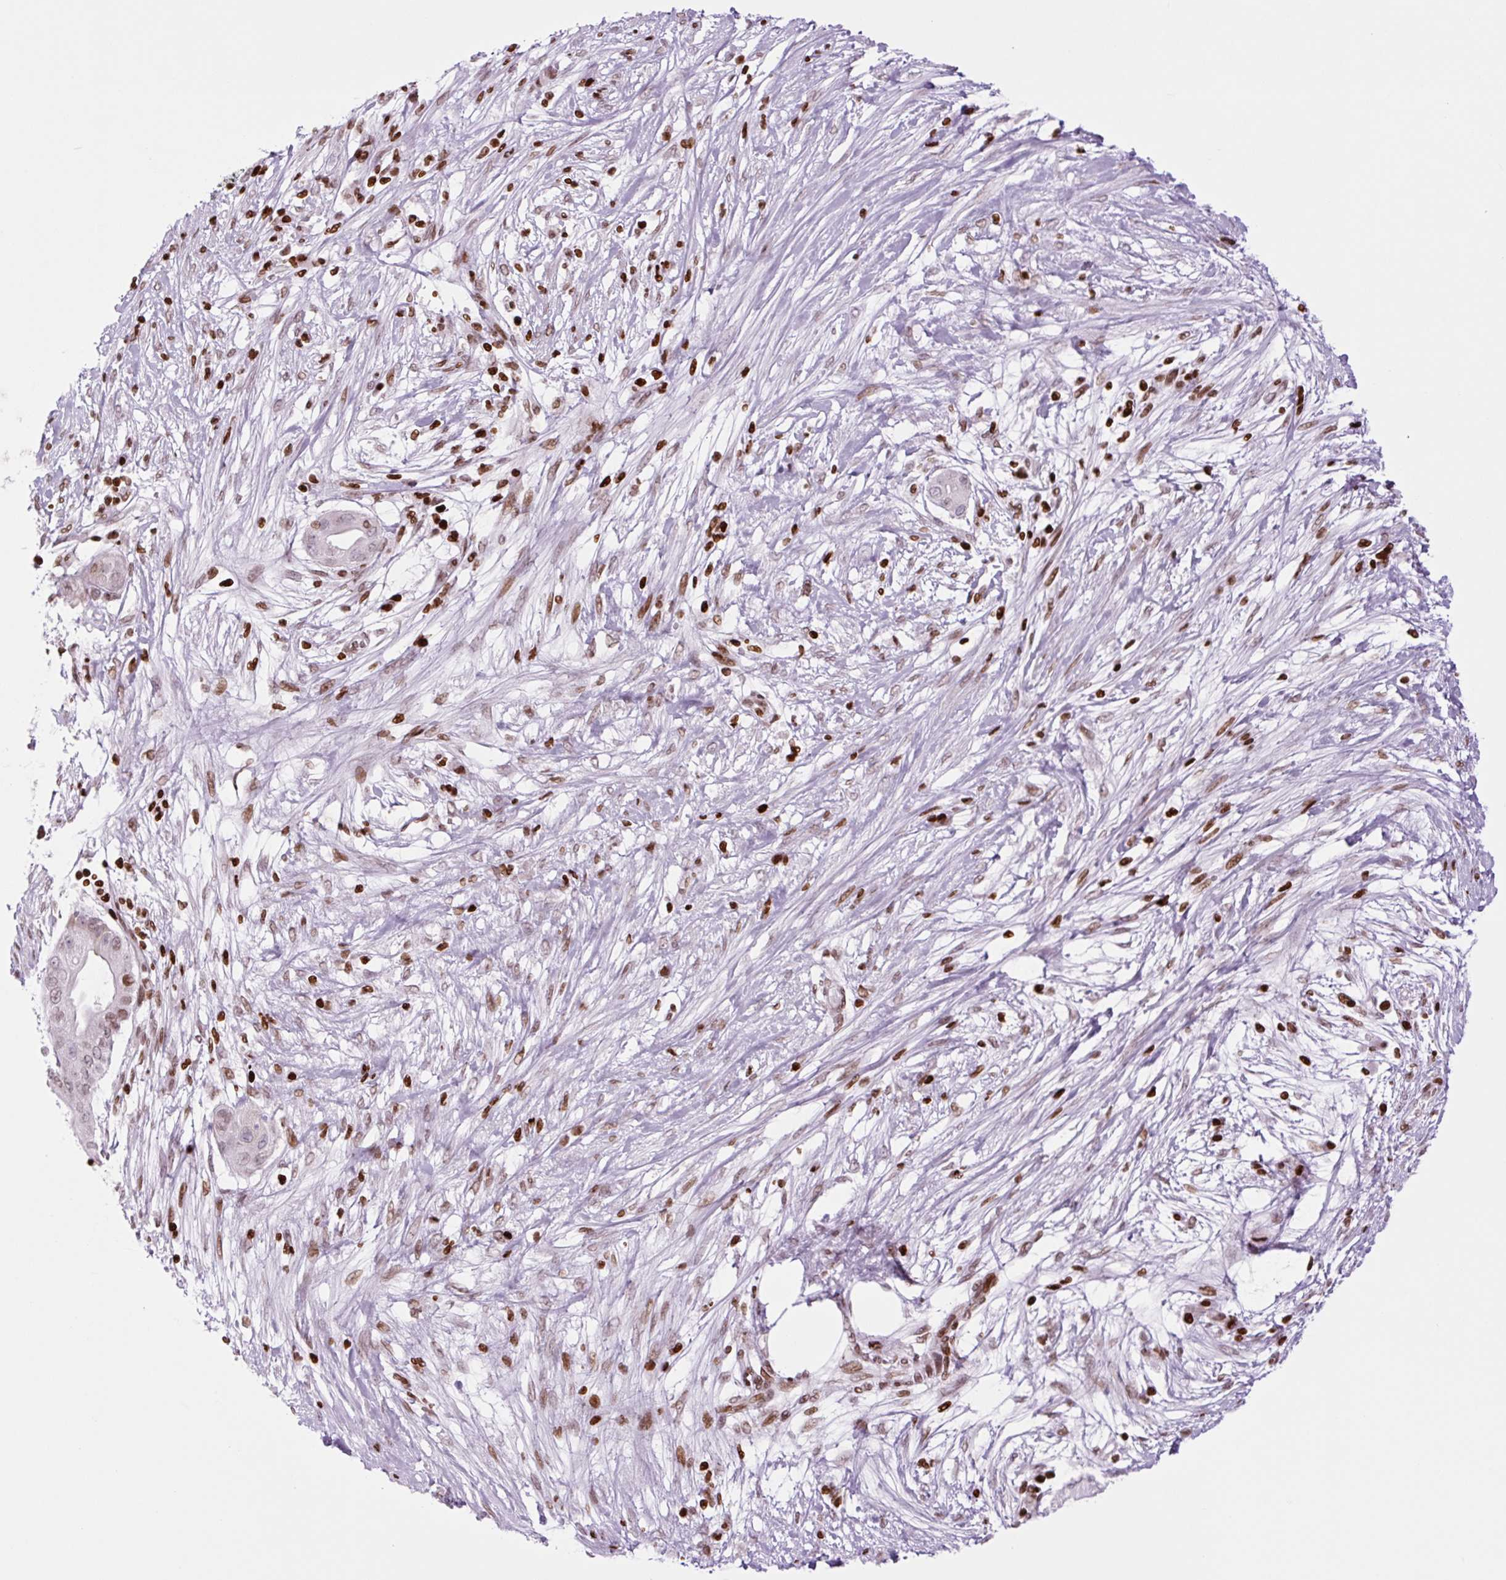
{"staining": {"intensity": "moderate", "quantity": "25%-75%", "location": "nuclear"}, "tissue": "pancreatic cancer", "cell_type": "Tumor cells", "image_type": "cancer", "snomed": [{"axis": "morphology", "description": "Adenocarcinoma, NOS"}, {"axis": "topography", "description": "Pancreas"}], "caption": "A brown stain labels moderate nuclear staining of a protein in adenocarcinoma (pancreatic) tumor cells.", "gene": "H1-3", "patient": {"sex": "male", "age": 68}}